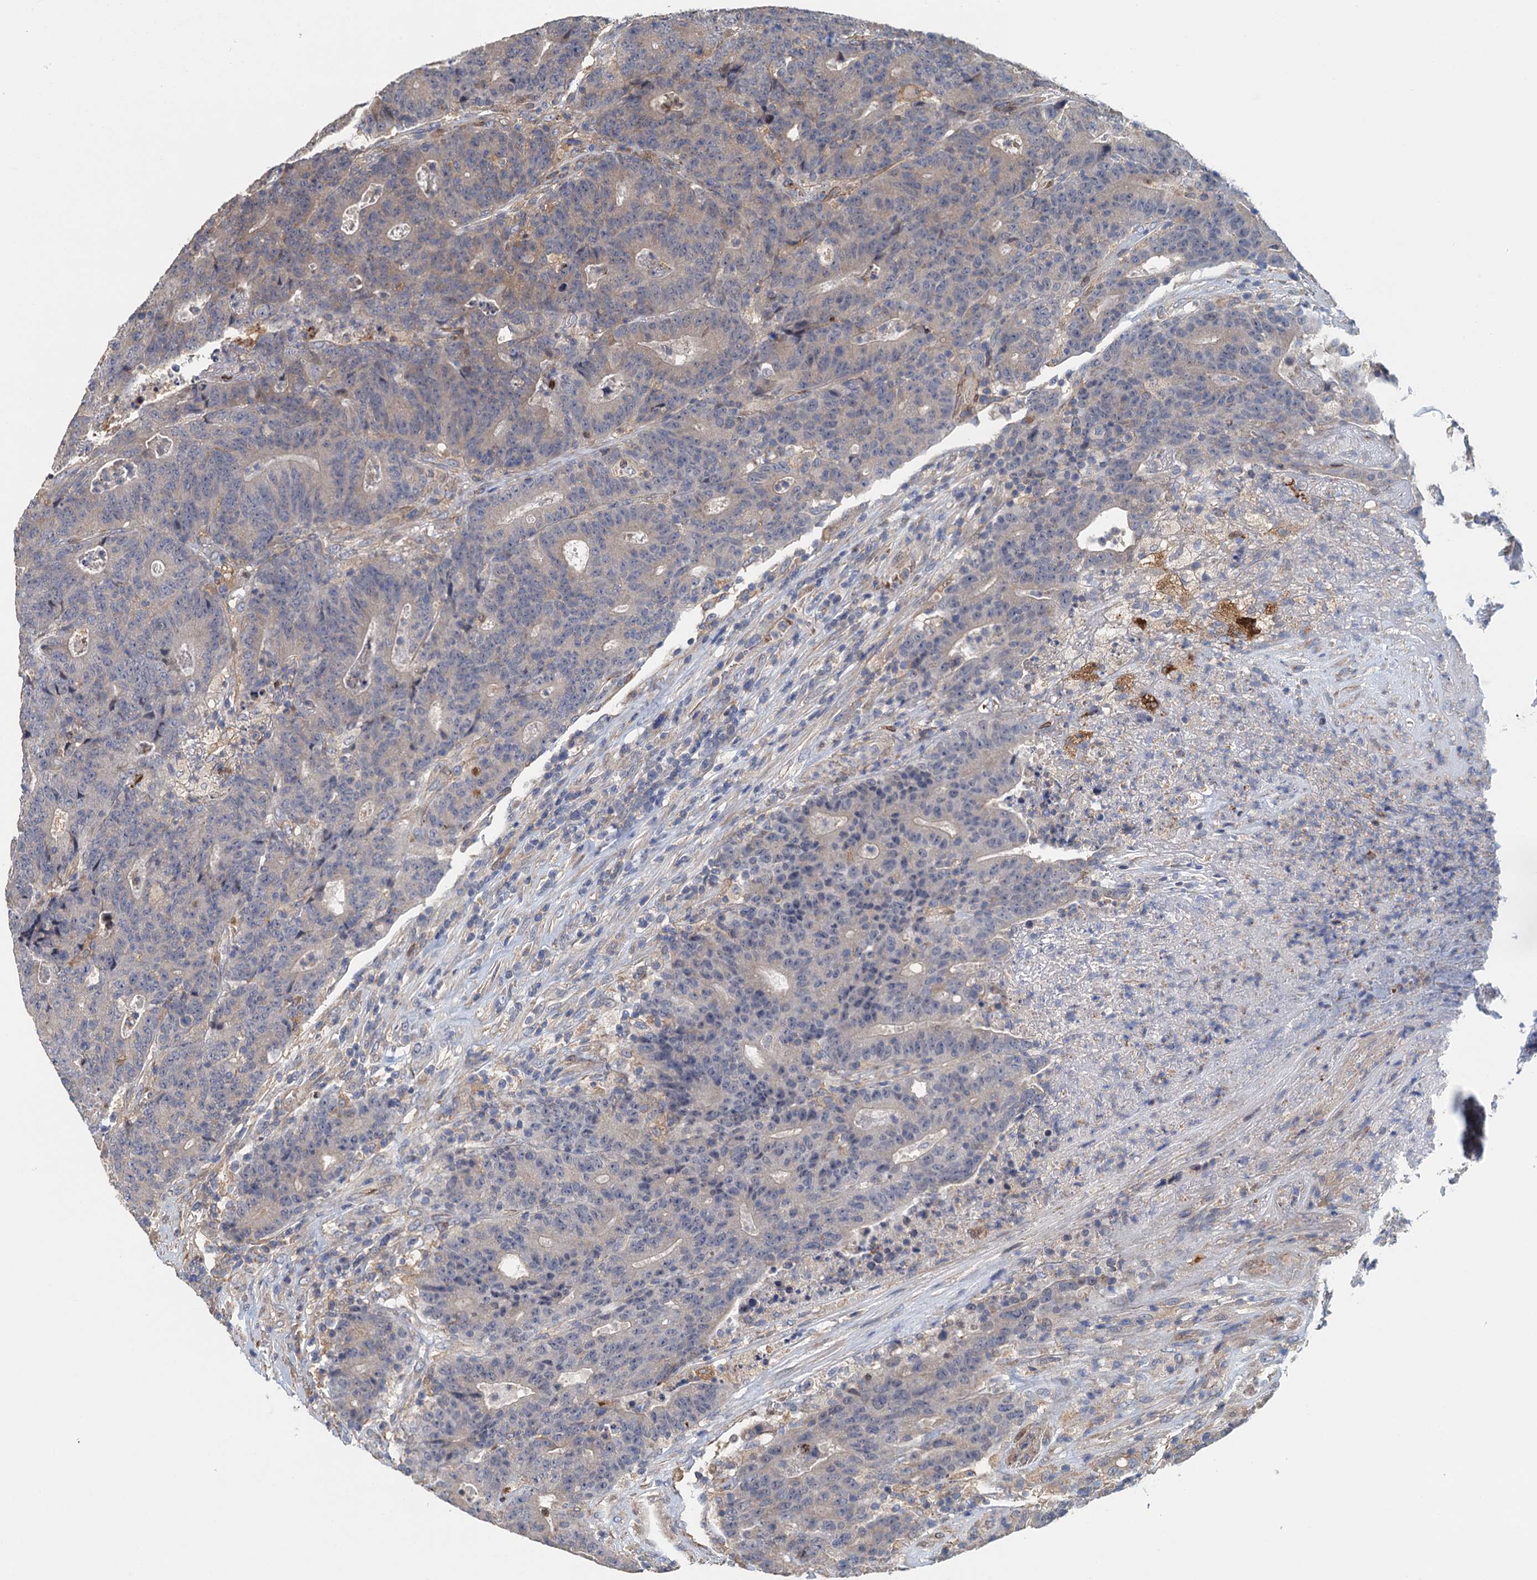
{"staining": {"intensity": "weak", "quantity": "<25%", "location": "cytoplasmic/membranous"}, "tissue": "colorectal cancer", "cell_type": "Tumor cells", "image_type": "cancer", "snomed": [{"axis": "morphology", "description": "Adenocarcinoma, NOS"}, {"axis": "topography", "description": "Colon"}], "caption": "A histopathology image of human colorectal cancer (adenocarcinoma) is negative for staining in tumor cells. (DAB (3,3'-diaminobenzidine) immunohistochemistry visualized using brightfield microscopy, high magnification).", "gene": "RSAD2", "patient": {"sex": "female", "age": 75}}